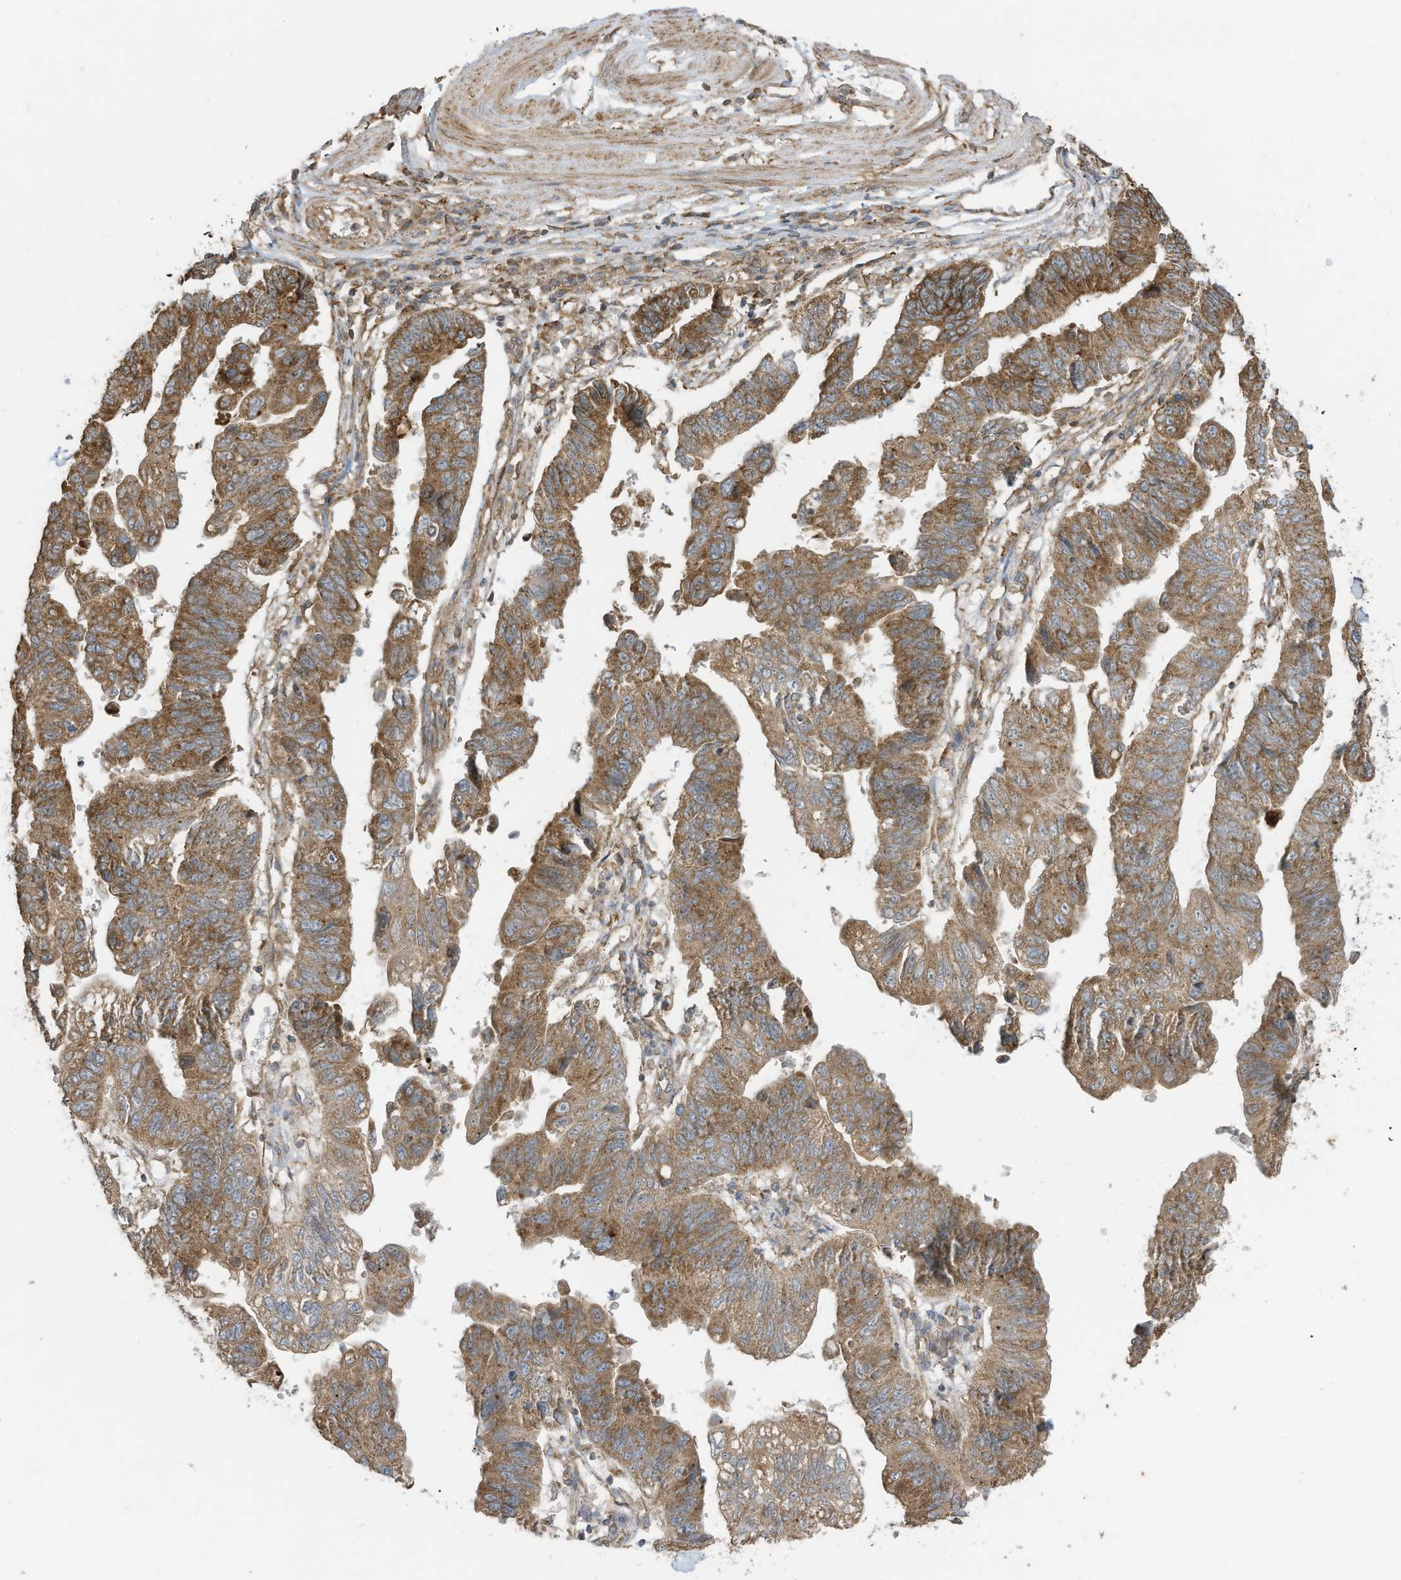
{"staining": {"intensity": "moderate", "quantity": ">75%", "location": "cytoplasmic/membranous"}, "tissue": "stomach cancer", "cell_type": "Tumor cells", "image_type": "cancer", "snomed": [{"axis": "morphology", "description": "Adenocarcinoma, NOS"}, {"axis": "topography", "description": "Stomach"}], "caption": "Immunohistochemical staining of stomach cancer (adenocarcinoma) demonstrates medium levels of moderate cytoplasmic/membranous expression in about >75% of tumor cells.", "gene": "CGAS", "patient": {"sex": "male", "age": 59}}